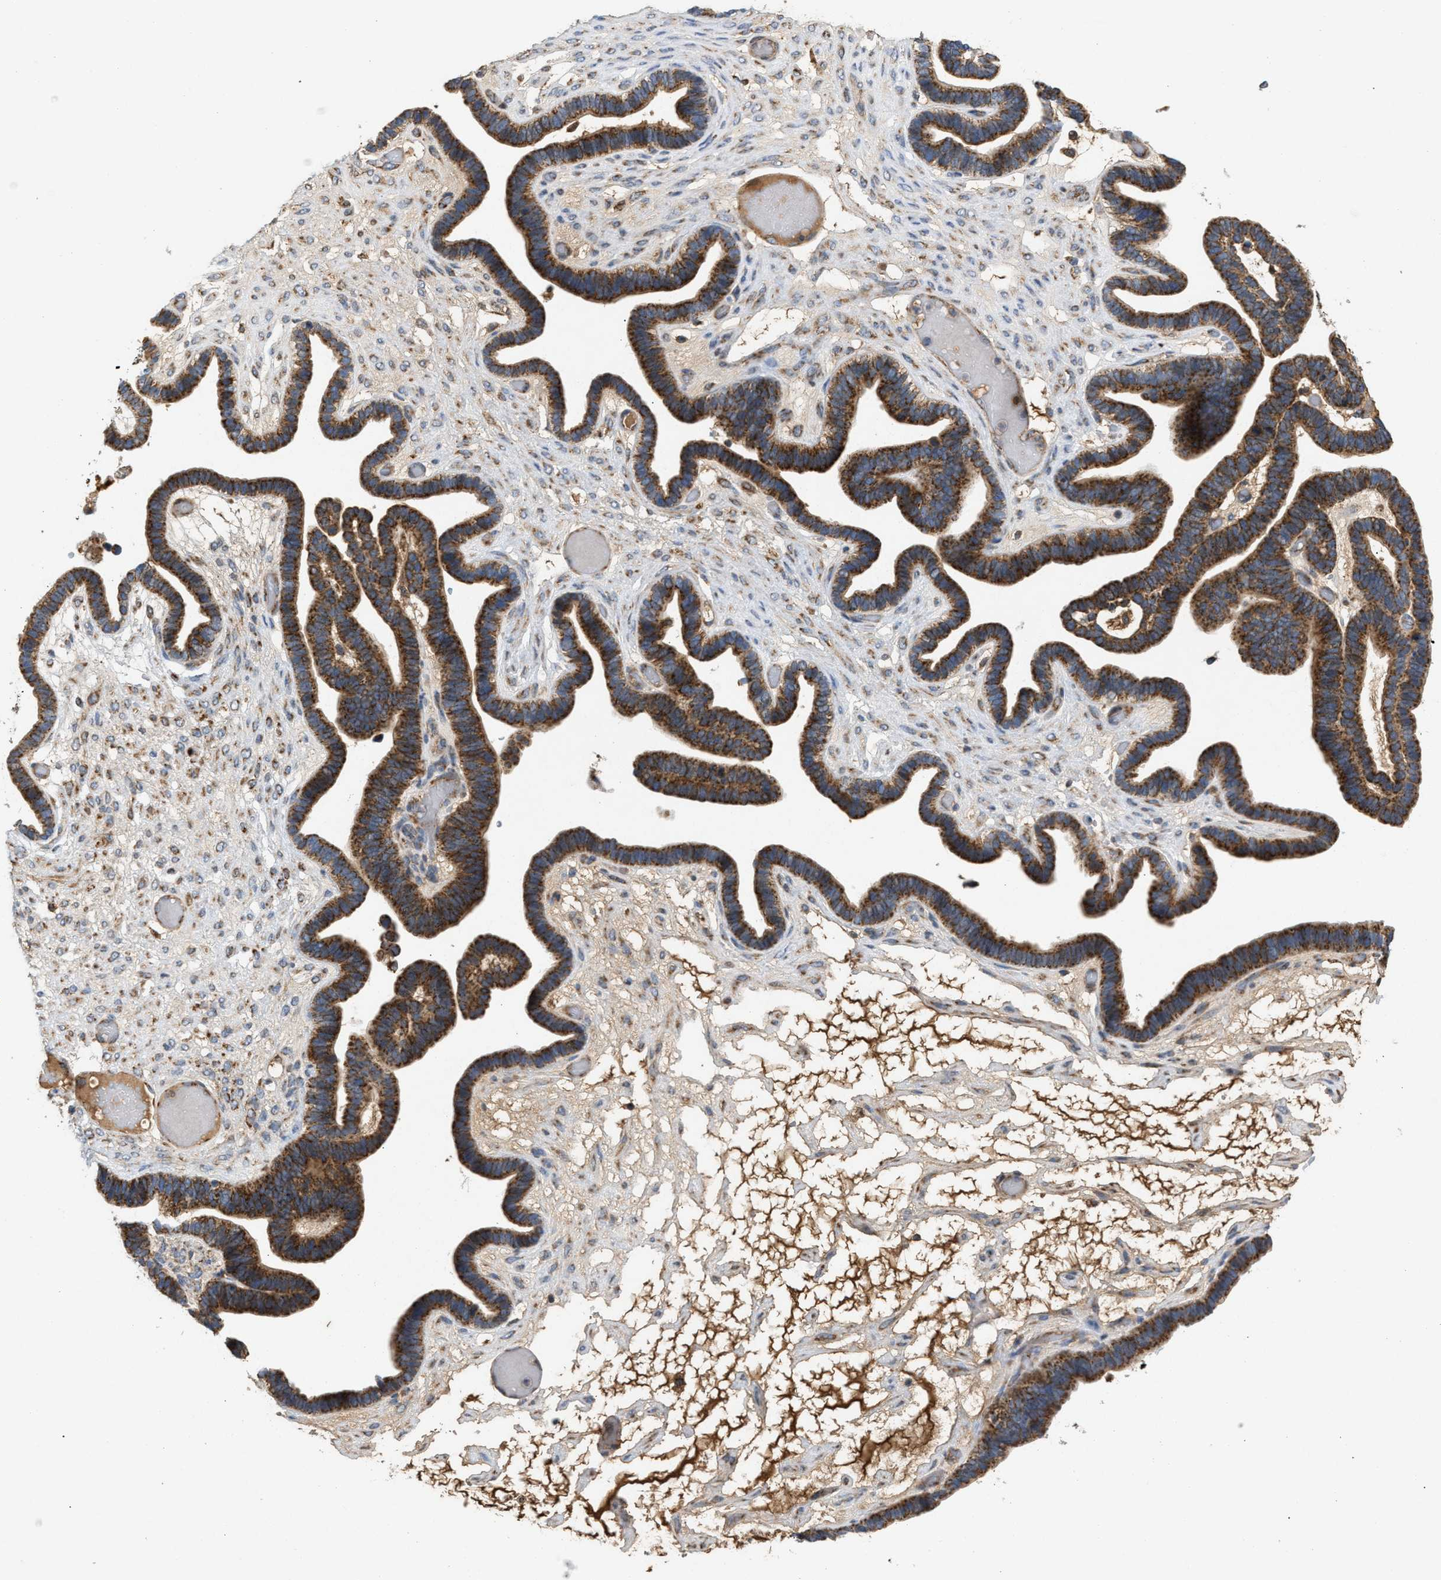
{"staining": {"intensity": "strong", "quantity": ">75%", "location": "cytoplasmic/membranous"}, "tissue": "ovarian cancer", "cell_type": "Tumor cells", "image_type": "cancer", "snomed": [{"axis": "morphology", "description": "Cystadenocarcinoma, serous, NOS"}, {"axis": "topography", "description": "Ovary"}], "caption": "Strong cytoplasmic/membranous positivity for a protein is seen in approximately >75% of tumor cells of ovarian cancer (serous cystadenocarcinoma) using IHC.", "gene": "TACO1", "patient": {"sex": "female", "age": 56}}